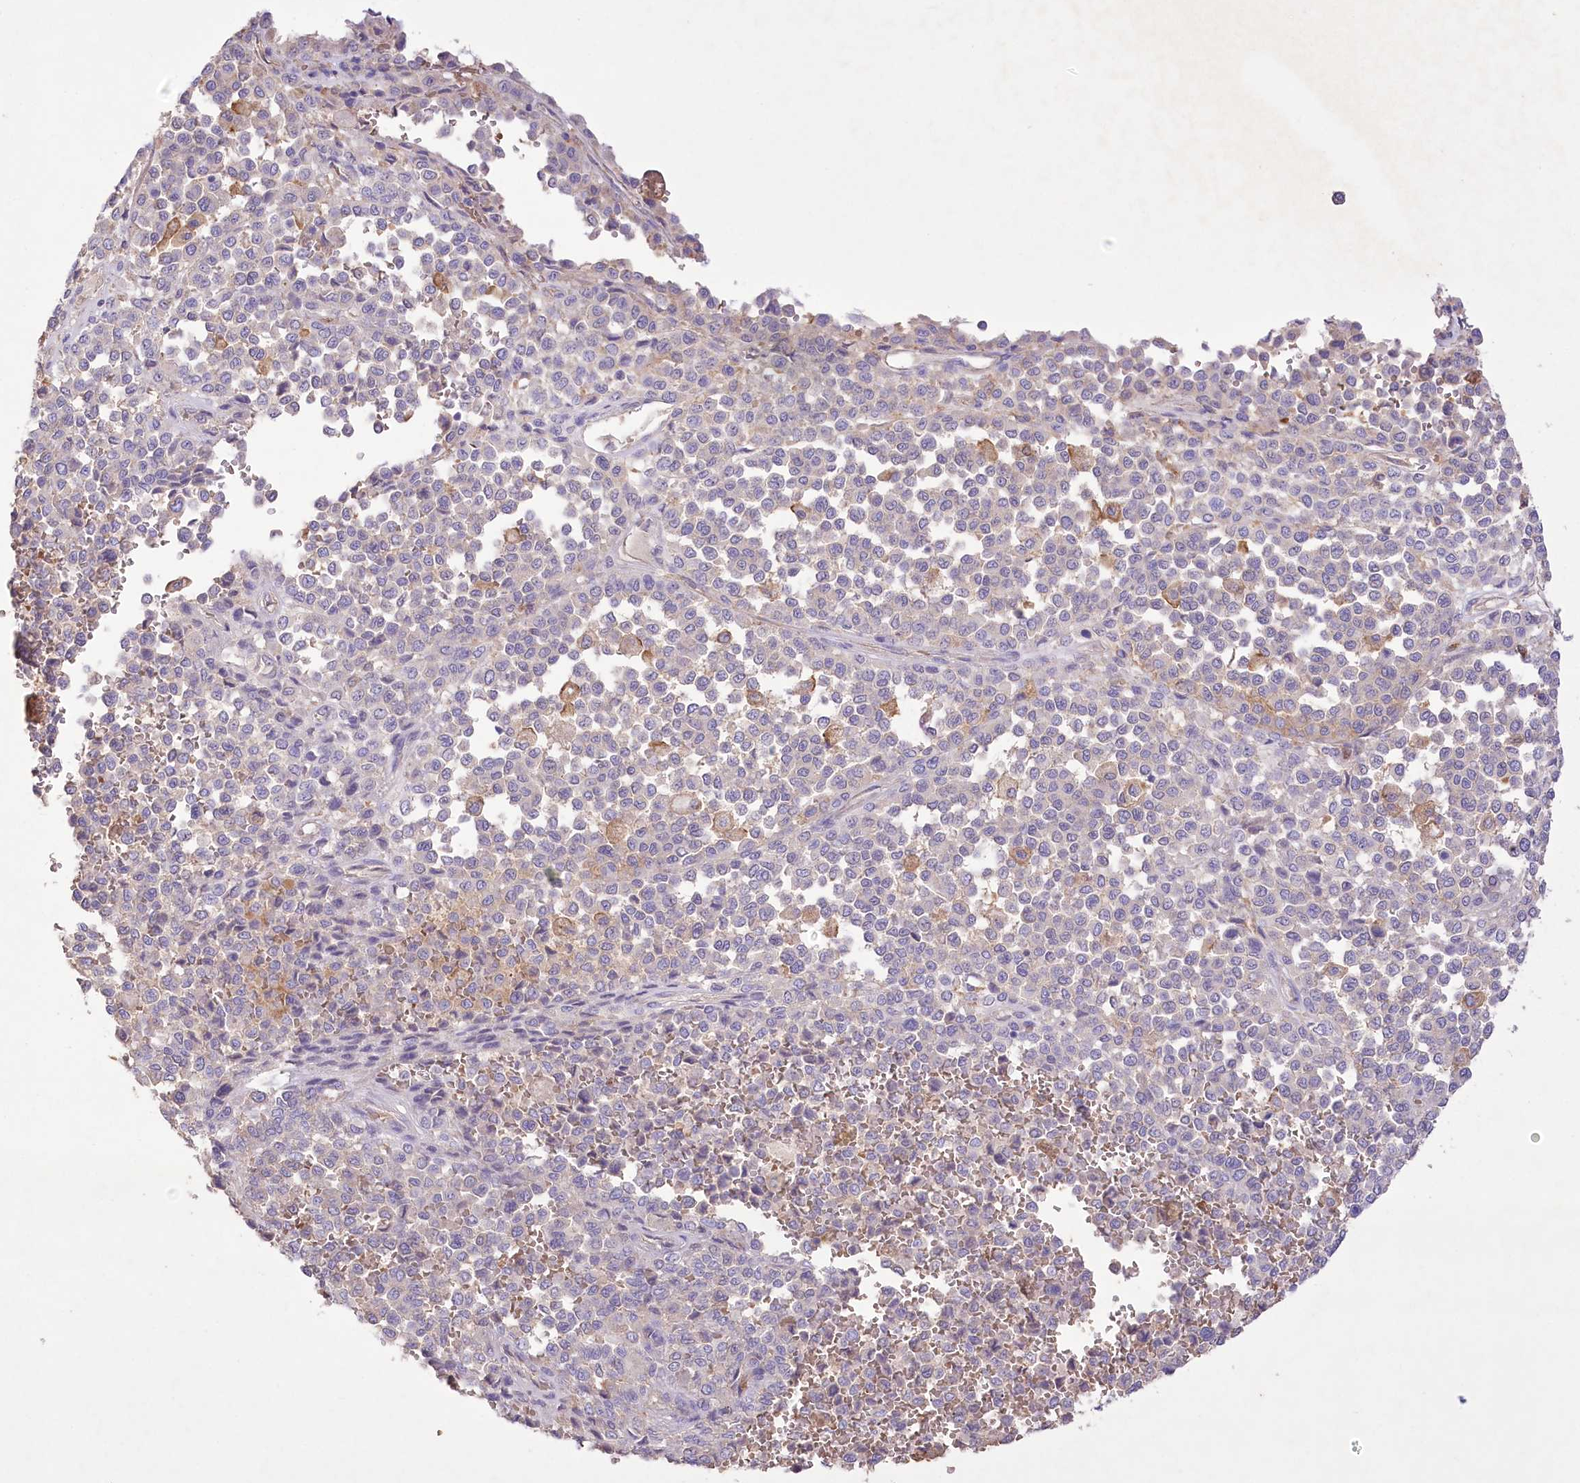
{"staining": {"intensity": "negative", "quantity": "none", "location": "none"}, "tissue": "melanoma", "cell_type": "Tumor cells", "image_type": "cancer", "snomed": [{"axis": "morphology", "description": "Malignant melanoma, Metastatic site"}, {"axis": "topography", "description": "Pancreas"}], "caption": "Protein analysis of malignant melanoma (metastatic site) exhibits no significant positivity in tumor cells. Brightfield microscopy of IHC stained with DAB (3,3'-diaminobenzidine) (brown) and hematoxylin (blue), captured at high magnification.", "gene": "PRSS53", "patient": {"sex": "female", "age": 30}}